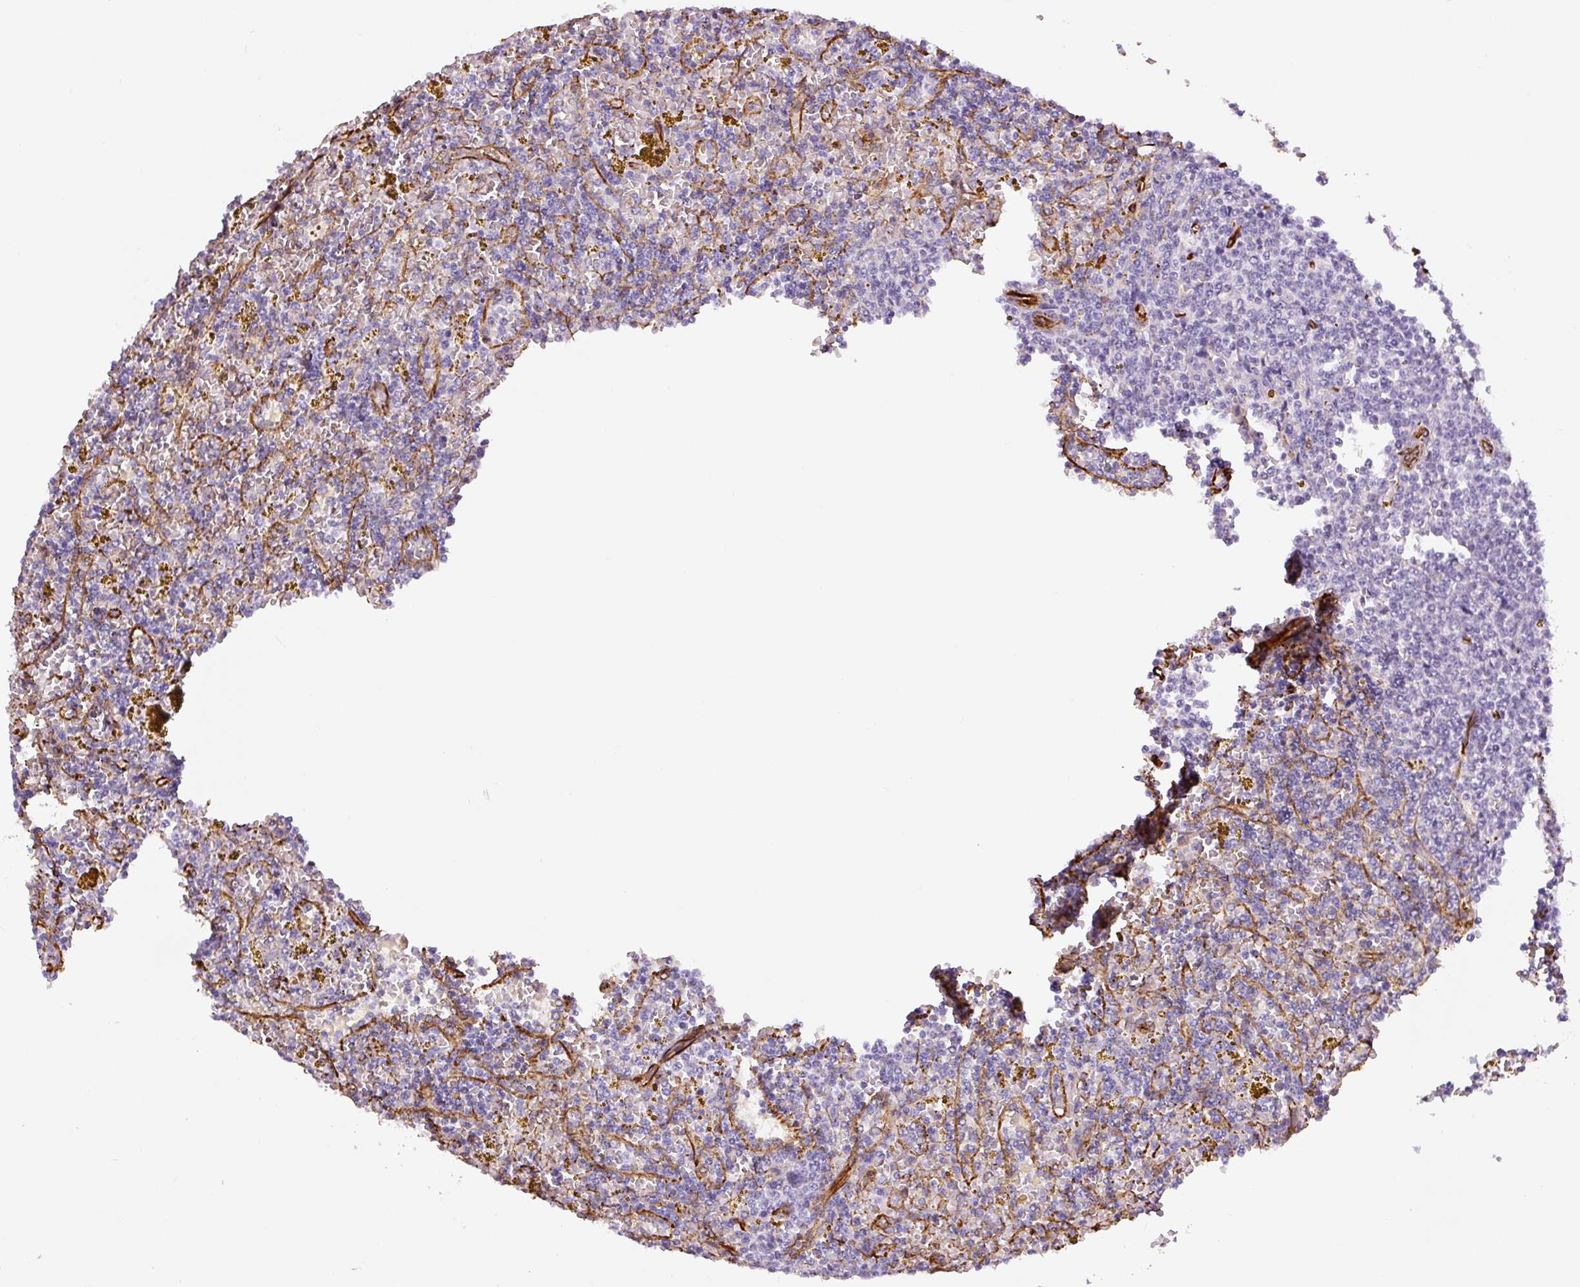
{"staining": {"intensity": "negative", "quantity": "none", "location": "none"}, "tissue": "lymphoma", "cell_type": "Tumor cells", "image_type": "cancer", "snomed": [{"axis": "morphology", "description": "Malignant lymphoma, non-Hodgkin's type, Low grade"}, {"axis": "topography", "description": "Spleen"}, {"axis": "topography", "description": "Lymph node"}], "caption": "Immunohistochemical staining of human lymphoma demonstrates no significant expression in tumor cells.", "gene": "NES", "patient": {"sex": "female", "age": 66}}